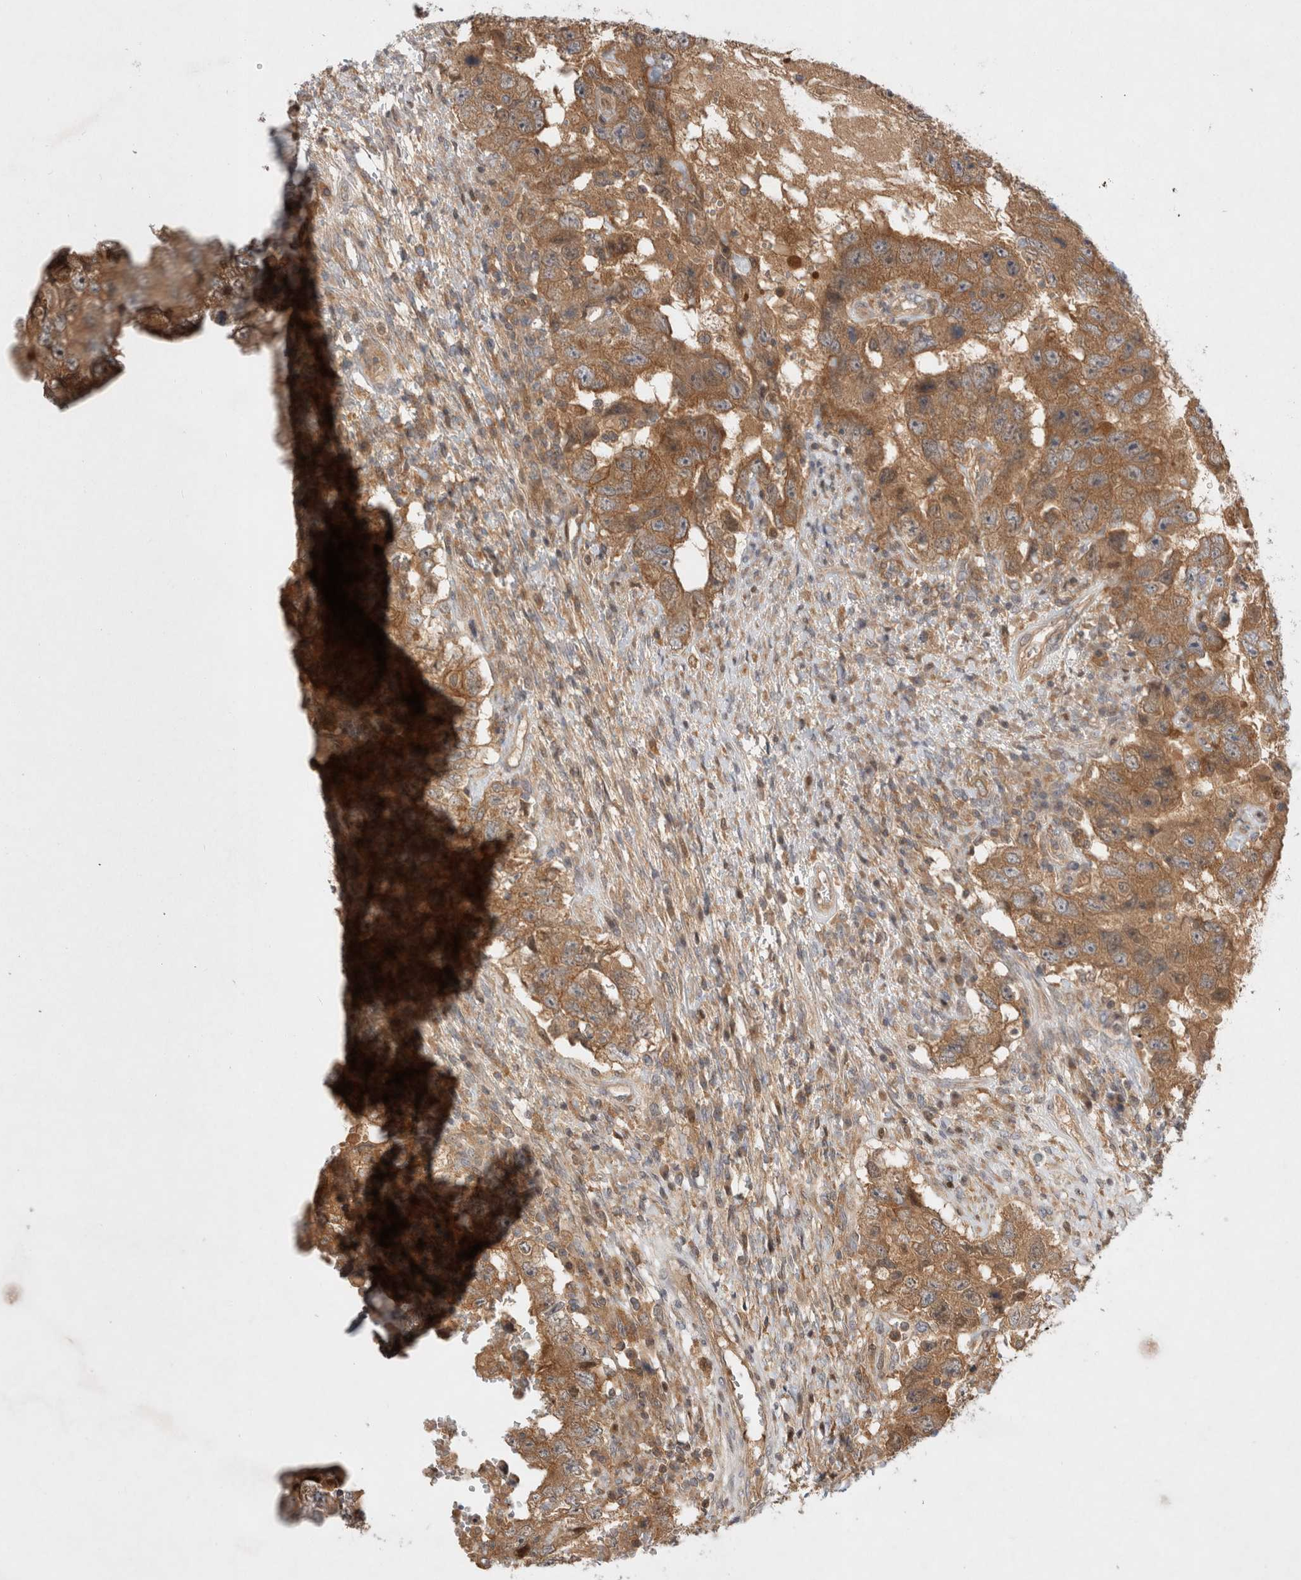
{"staining": {"intensity": "moderate", "quantity": ">75%", "location": "cytoplasmic/membranous"}, "tissue": "testis cancer", "cell_type": "Tumor cells", "image_type": "cancer", "snomed": [{"axis": "morphology", "description": "Carcinoma, Embryonal, NOS"}, {"axis": "topography", "description": "Testis"}], "caption": "The histopathology image reveals a brown stain indicating the presence of a protein in the cytoplasmic/membranous of tumor cells in testis embryonal carcinoma. The staining was performed using DAB (3,3'-diaminobenzidine), with brown indicating positive protein expression. Nuclei are stained blue with hematoxylin.", "gene": "HTT", "patient": {"sex": "male", "age": 26}}